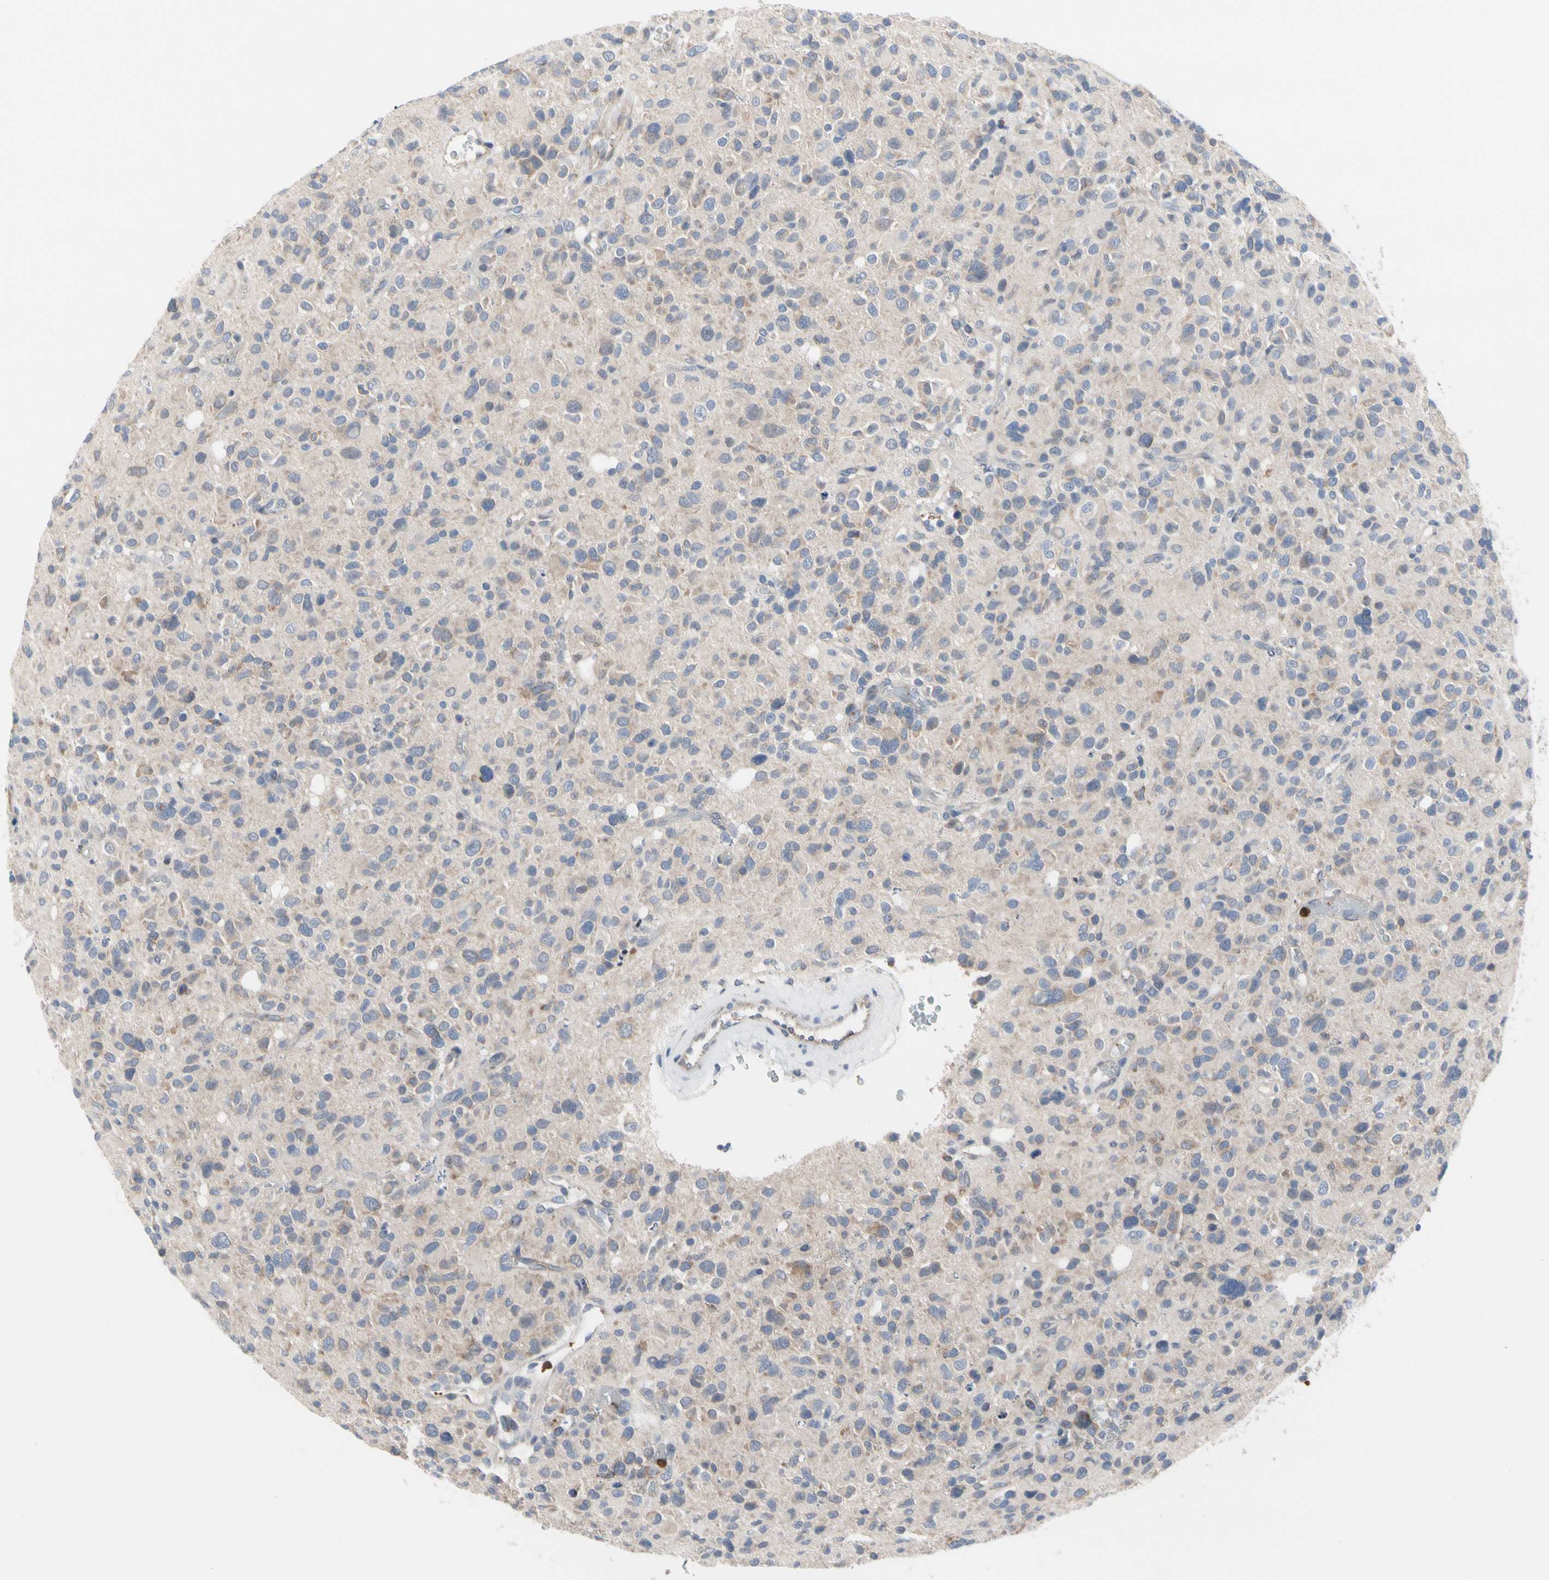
{"staining": {"intensity": "weak", "quantity": "<25%", "location": "cytoplasmic/membranous"}, "tissue": "glioma", "cell_type": "Tumor cells", "image_type": "cancer", "snomed": [{"axis": "morphology", "description": "Glioma, malignant, High grade"}, {"axis": "topography", "description": "Brain"}], "caption": "Glioma stained for a protein using IHC displays no positivity tumor cells.", "gene": "MCL1", "patient": {"sex": "male", "age": 48}}